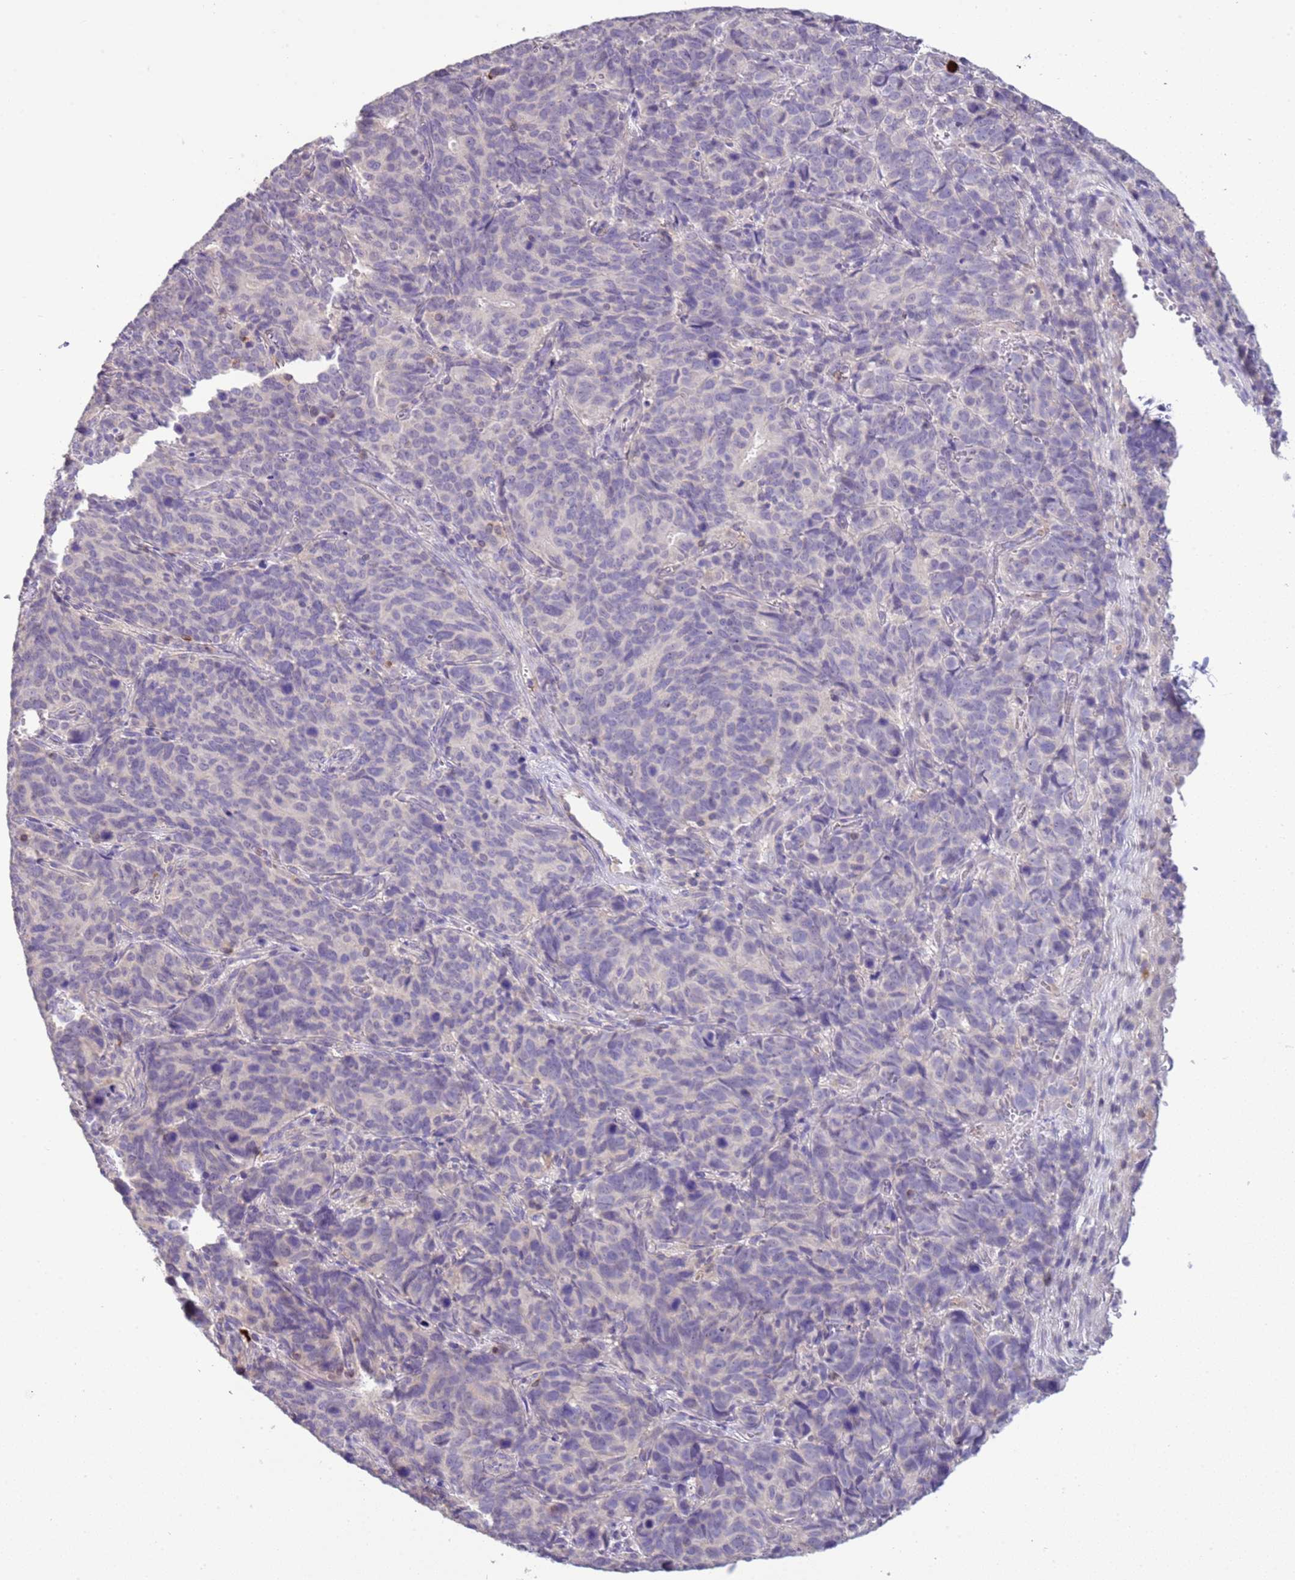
{"staining": {"intensity": "negative", "quantity": "none", "location": "none"}, "tissue": "cervical cancer", "cell_type": "Tumor cells", "image_type": "cancer", "snomed": [{"axis": "morphology", "description": "Squamous cell carcinoma, NOS"}, {"axis": "topography", "description": "Cervix"}], "caption": "The histopathology image reveals no significant expression in tumor cells of cervical cancer (squamous cell carcinoma). Brightfield microscopy of immunohistochemistry stained with DAB (brown) and hematoxylin (blue), captured at high magnification.", "gene": "IL2RG", "patient": {"sex": "female", "age": 60}}